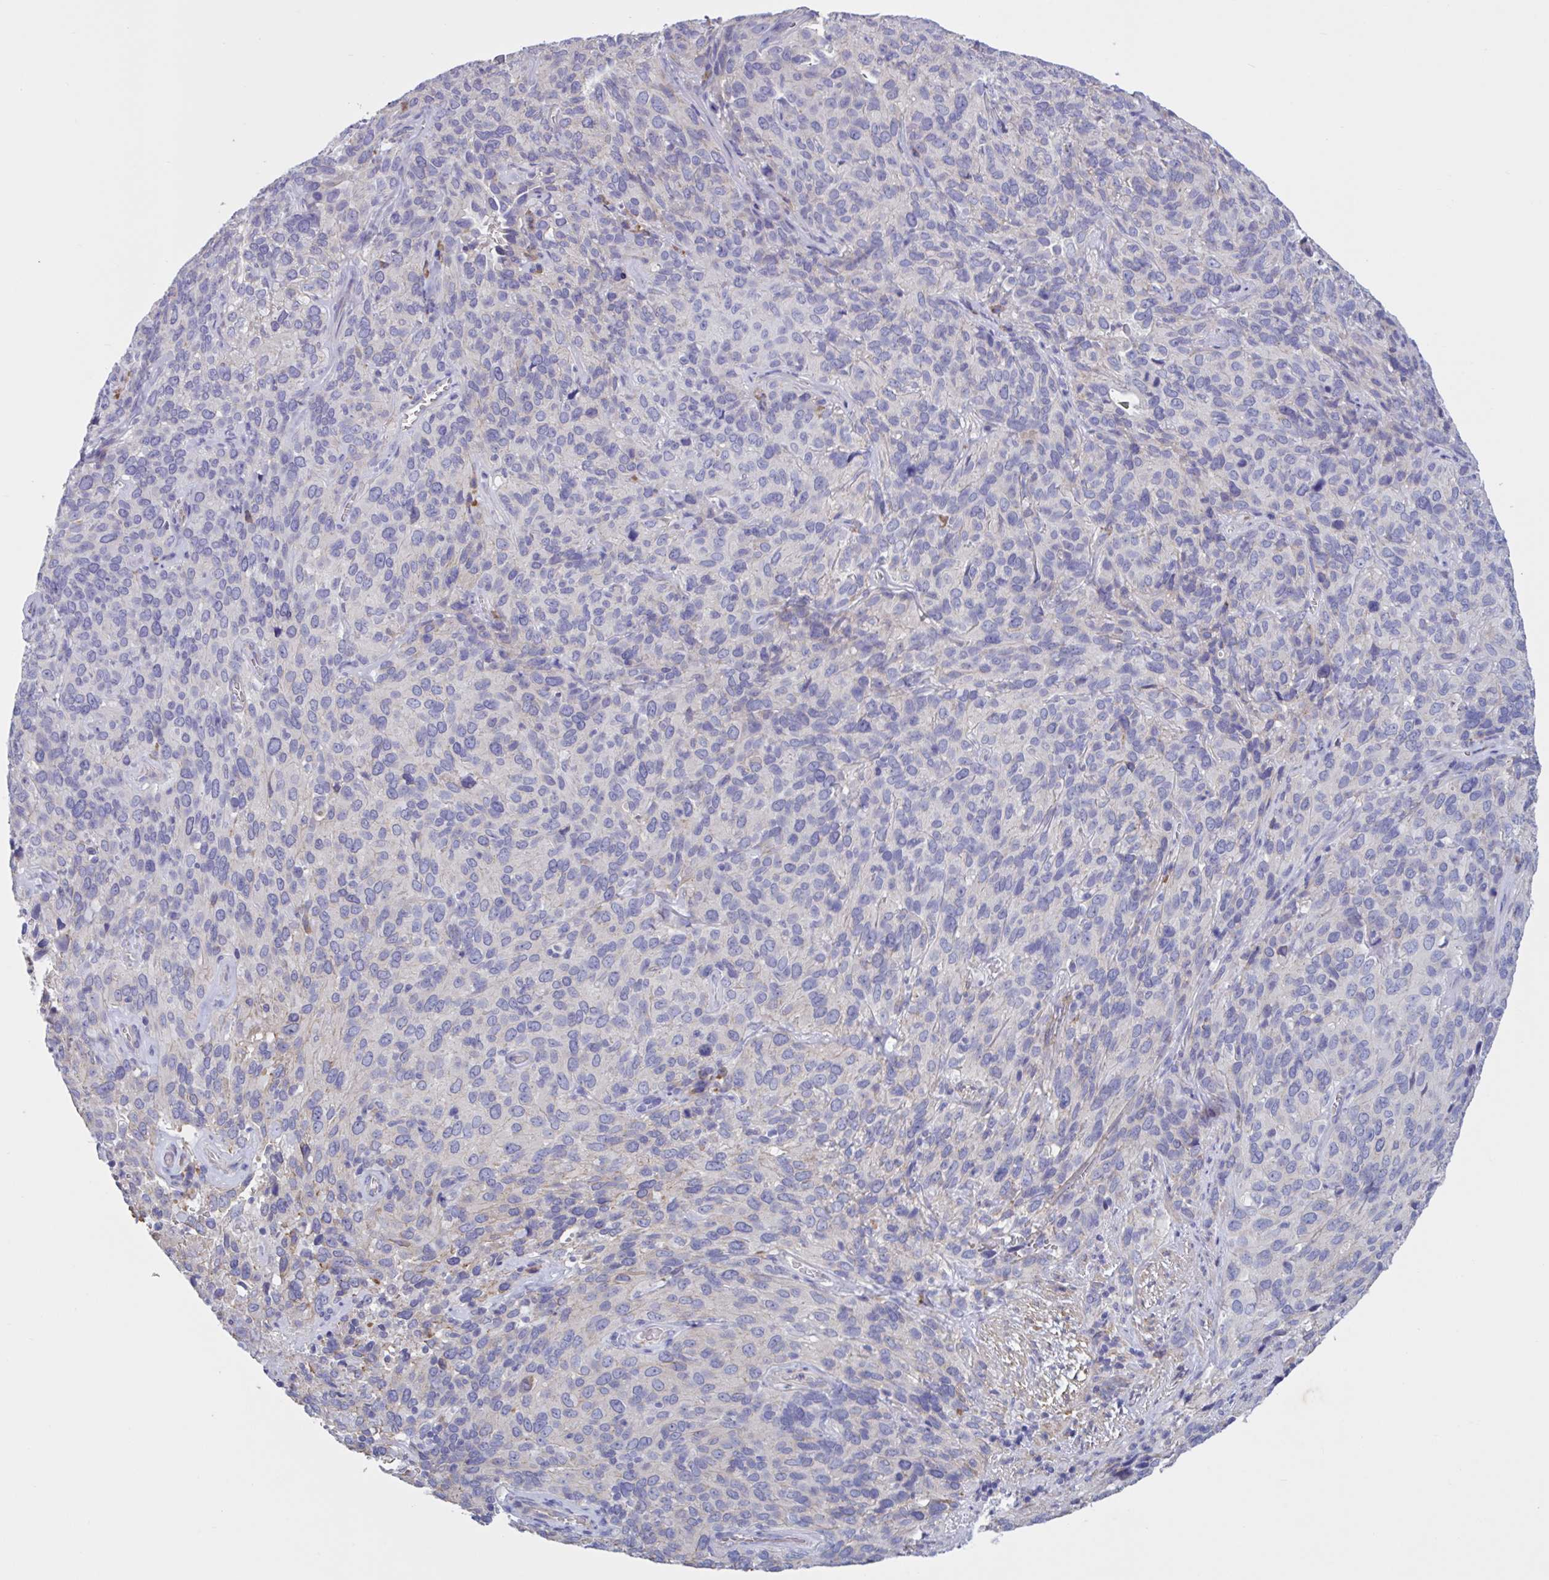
{"staining": {"intensity": "negative", "quantity": "none", "location": "none"}, "tissue": "cervical cancer", "cell_type": "Tumor cells", "image_type": "cancer", "snomed": [{"axis": "morphology", "description": "Squamous cell carcinoma, NOS"}, {"axis": "topography", "description": "Cervix"}], "caption": "IHC micrograph of neoplastic tissue: human cervical squamous cell carcinoma stained with DAB (3,3'-diaminobenzidine) displays no significant protein expression in tumor cells.", "gene": "SLC66A1", "patient": {"sex": "female", "age": 51}}